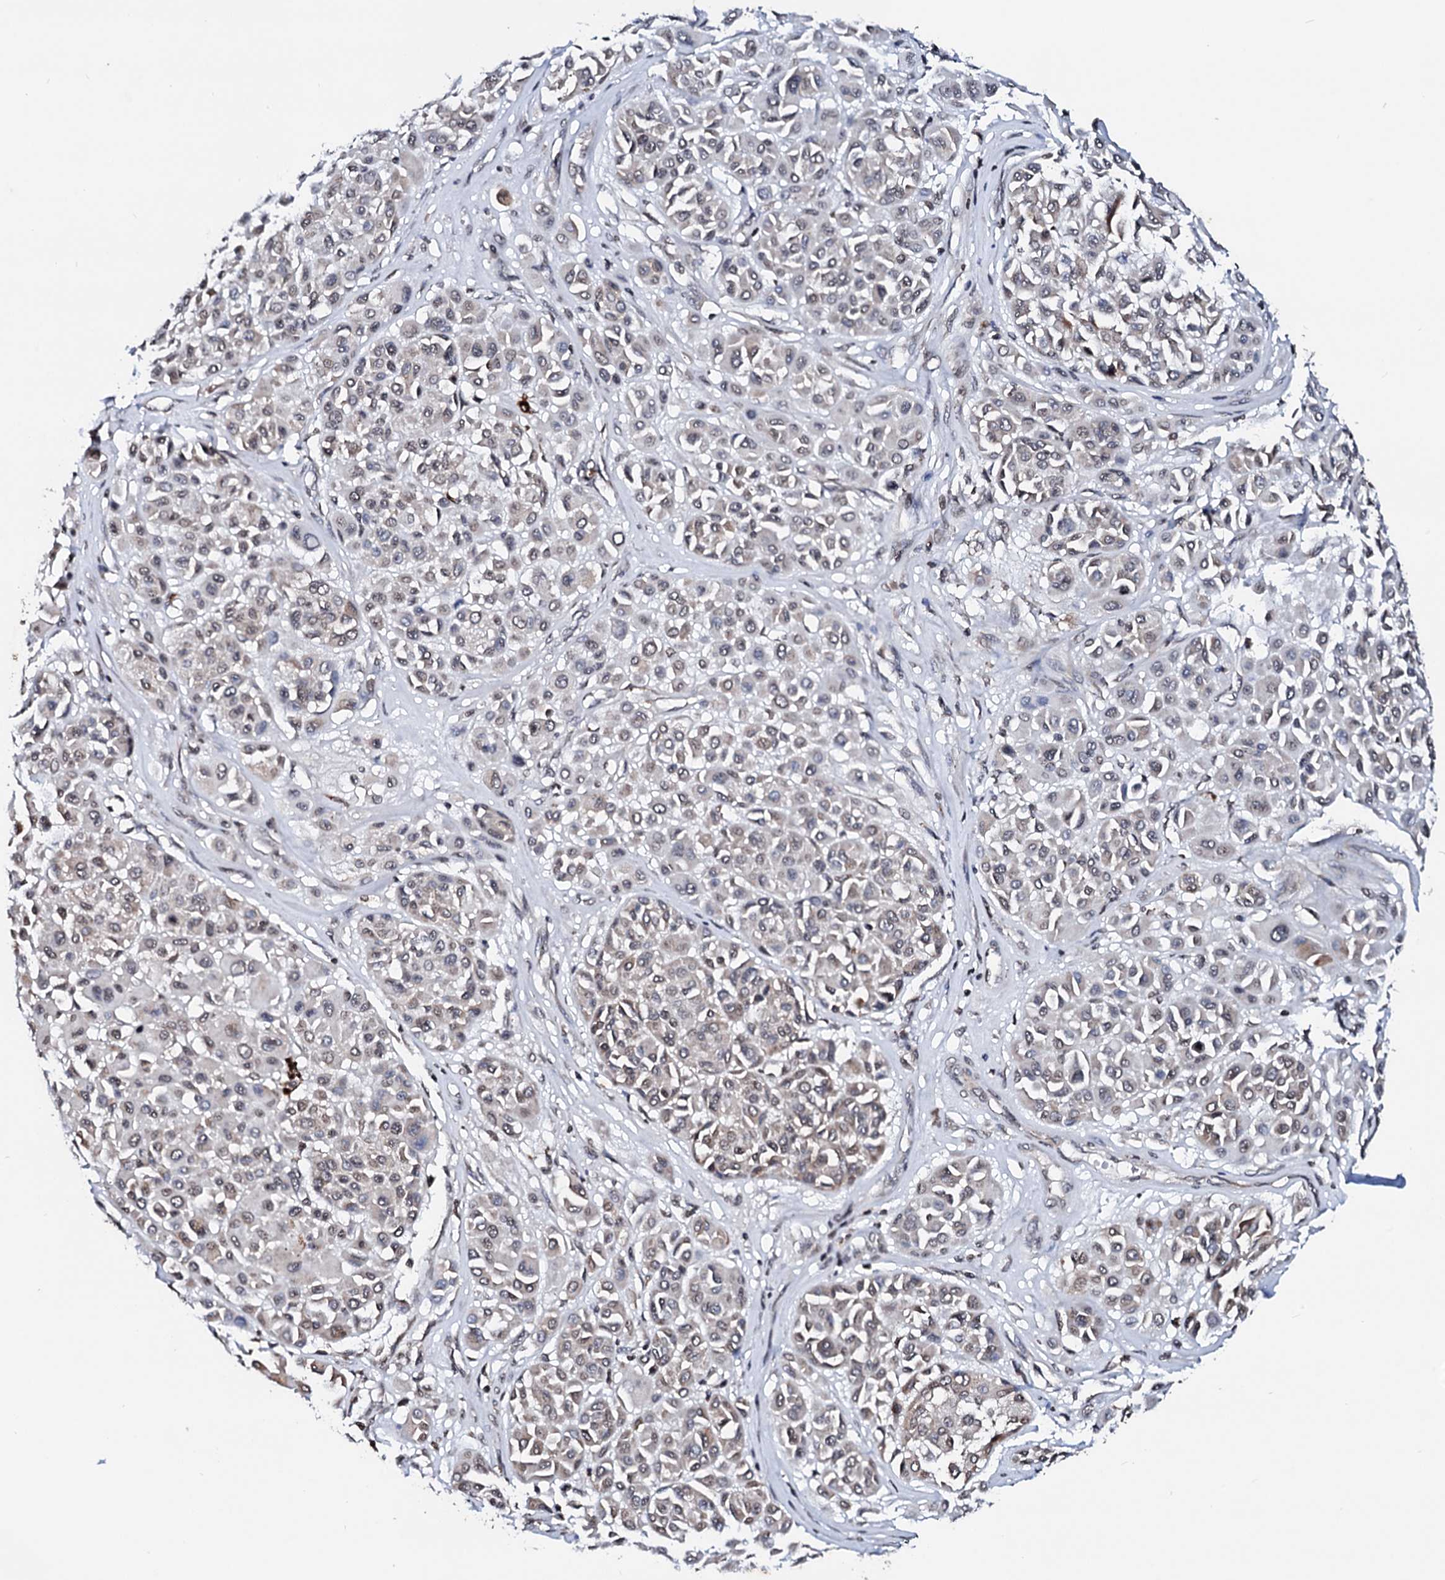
{"staining": {"intensity": "weak", "quantity": "<25%", "location": "cytoplasmic/membranous,nuclear"}, "tissue": "melanoma", "cell_type": "Tumor cells", "image_type": "cancer", "snomed": [{"axis": "morphology", "description": "Malignant melanoma, Metastatic site"}, {"axis": "topography", "description": "Soft tissue"}], "caption": "DAB immunohistochemical staining of malignant melanoma (metastatic site) shows no significant staining in tumor cells.", "gene": "LSM11", "patient": {"sex": "male", "age": 41}}